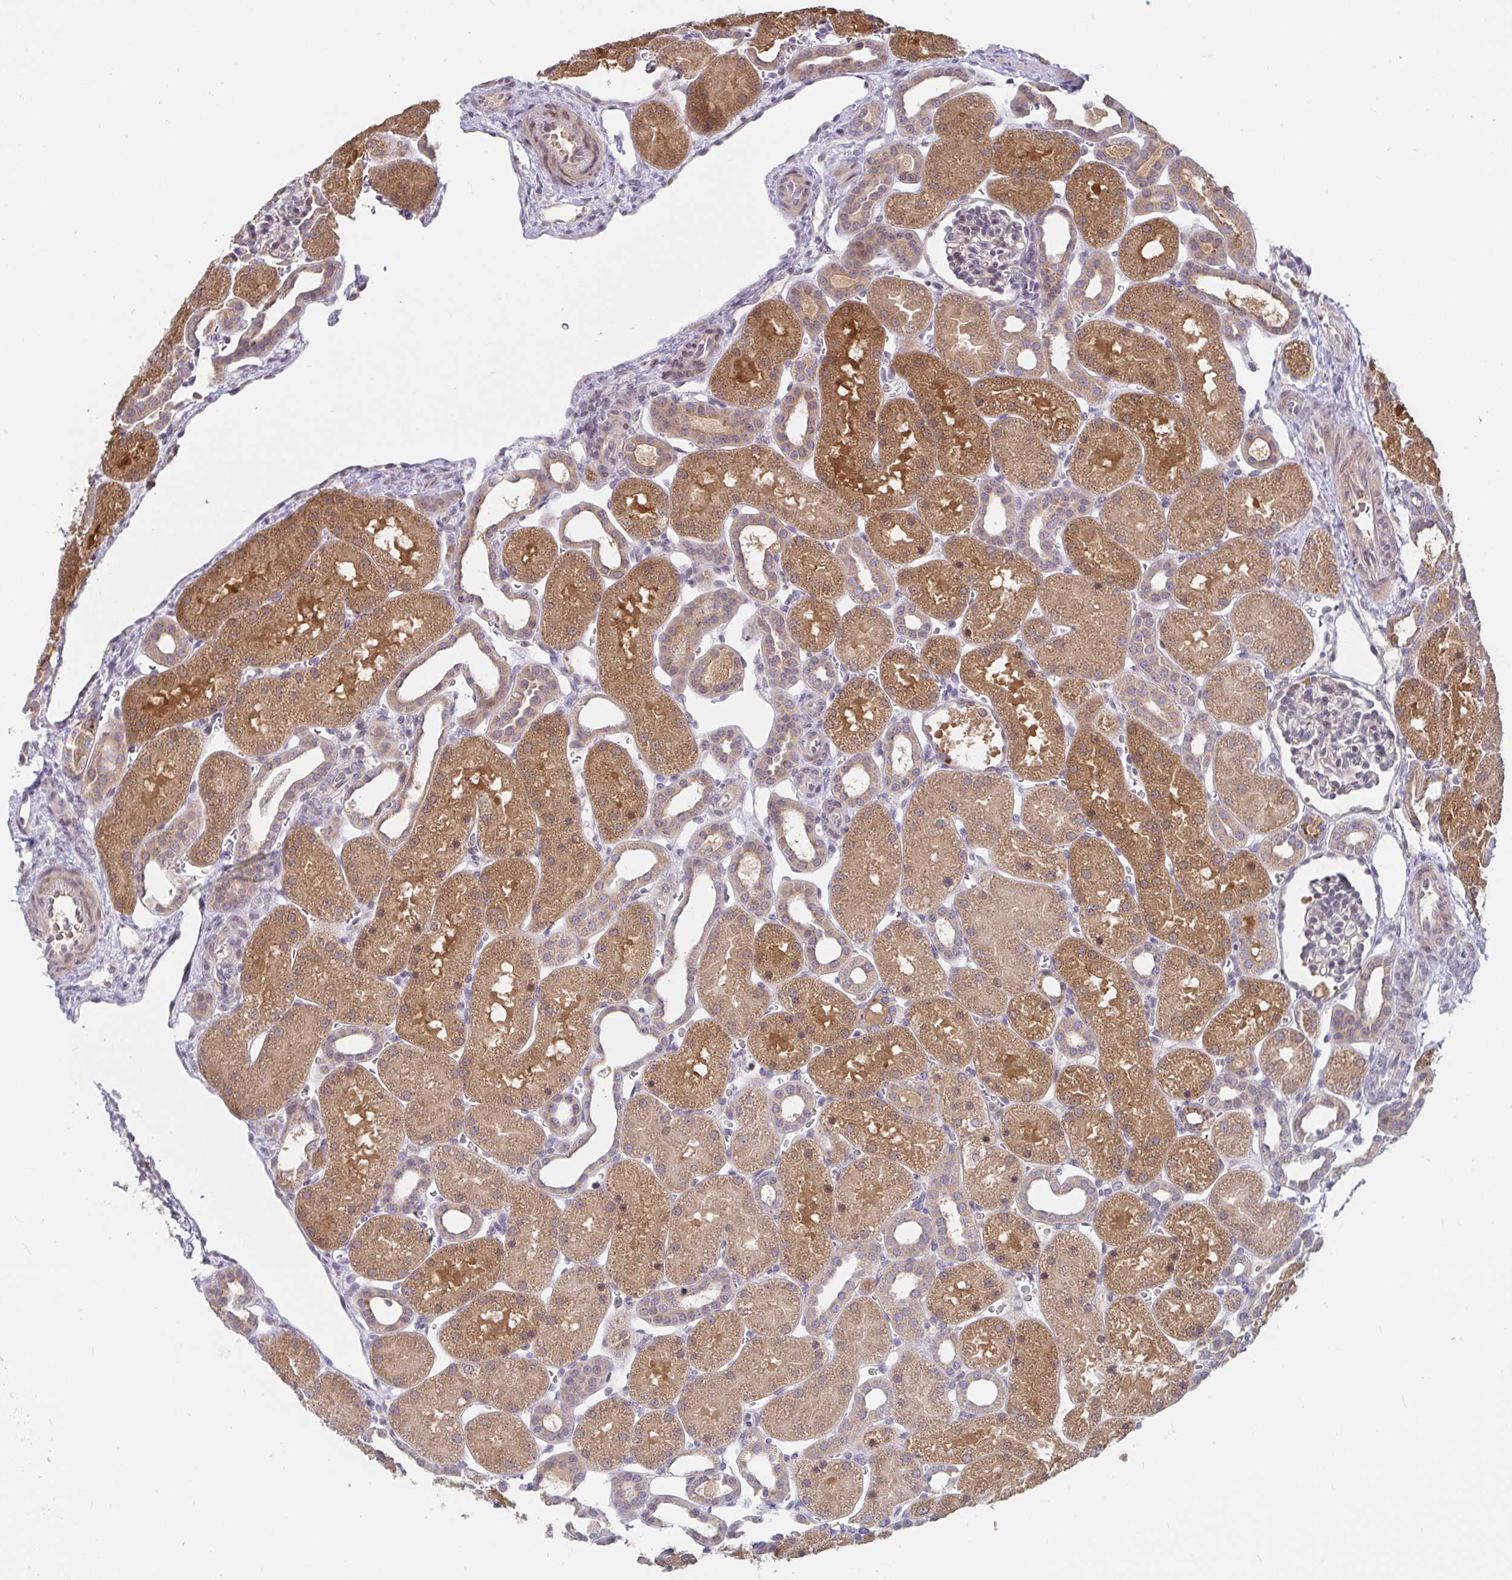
{"staining": {"intensity": "weak", "quantity": "<25%", "location": "cytoplasmic/membranous"}, "tissue": "kidney", "cell_type": "Cells in glomeruli", "image_type": "normal", "snomed": [{"axis": "morphology", "description": "Normal tissue, NOS"}, {"axis": "topography", "description": "Kidney"}], "caption": "A photomicrograph of human kidney is negative for staining in cells in glomeruli. Brightfield microscopy of IHC stained with DAB (3,3'-diaminobenzidine) (brown) and hematoxylin (blue), captured at high magnification.", "gene": "LARP1", "patient": {"sex": "male", "age": 2}}